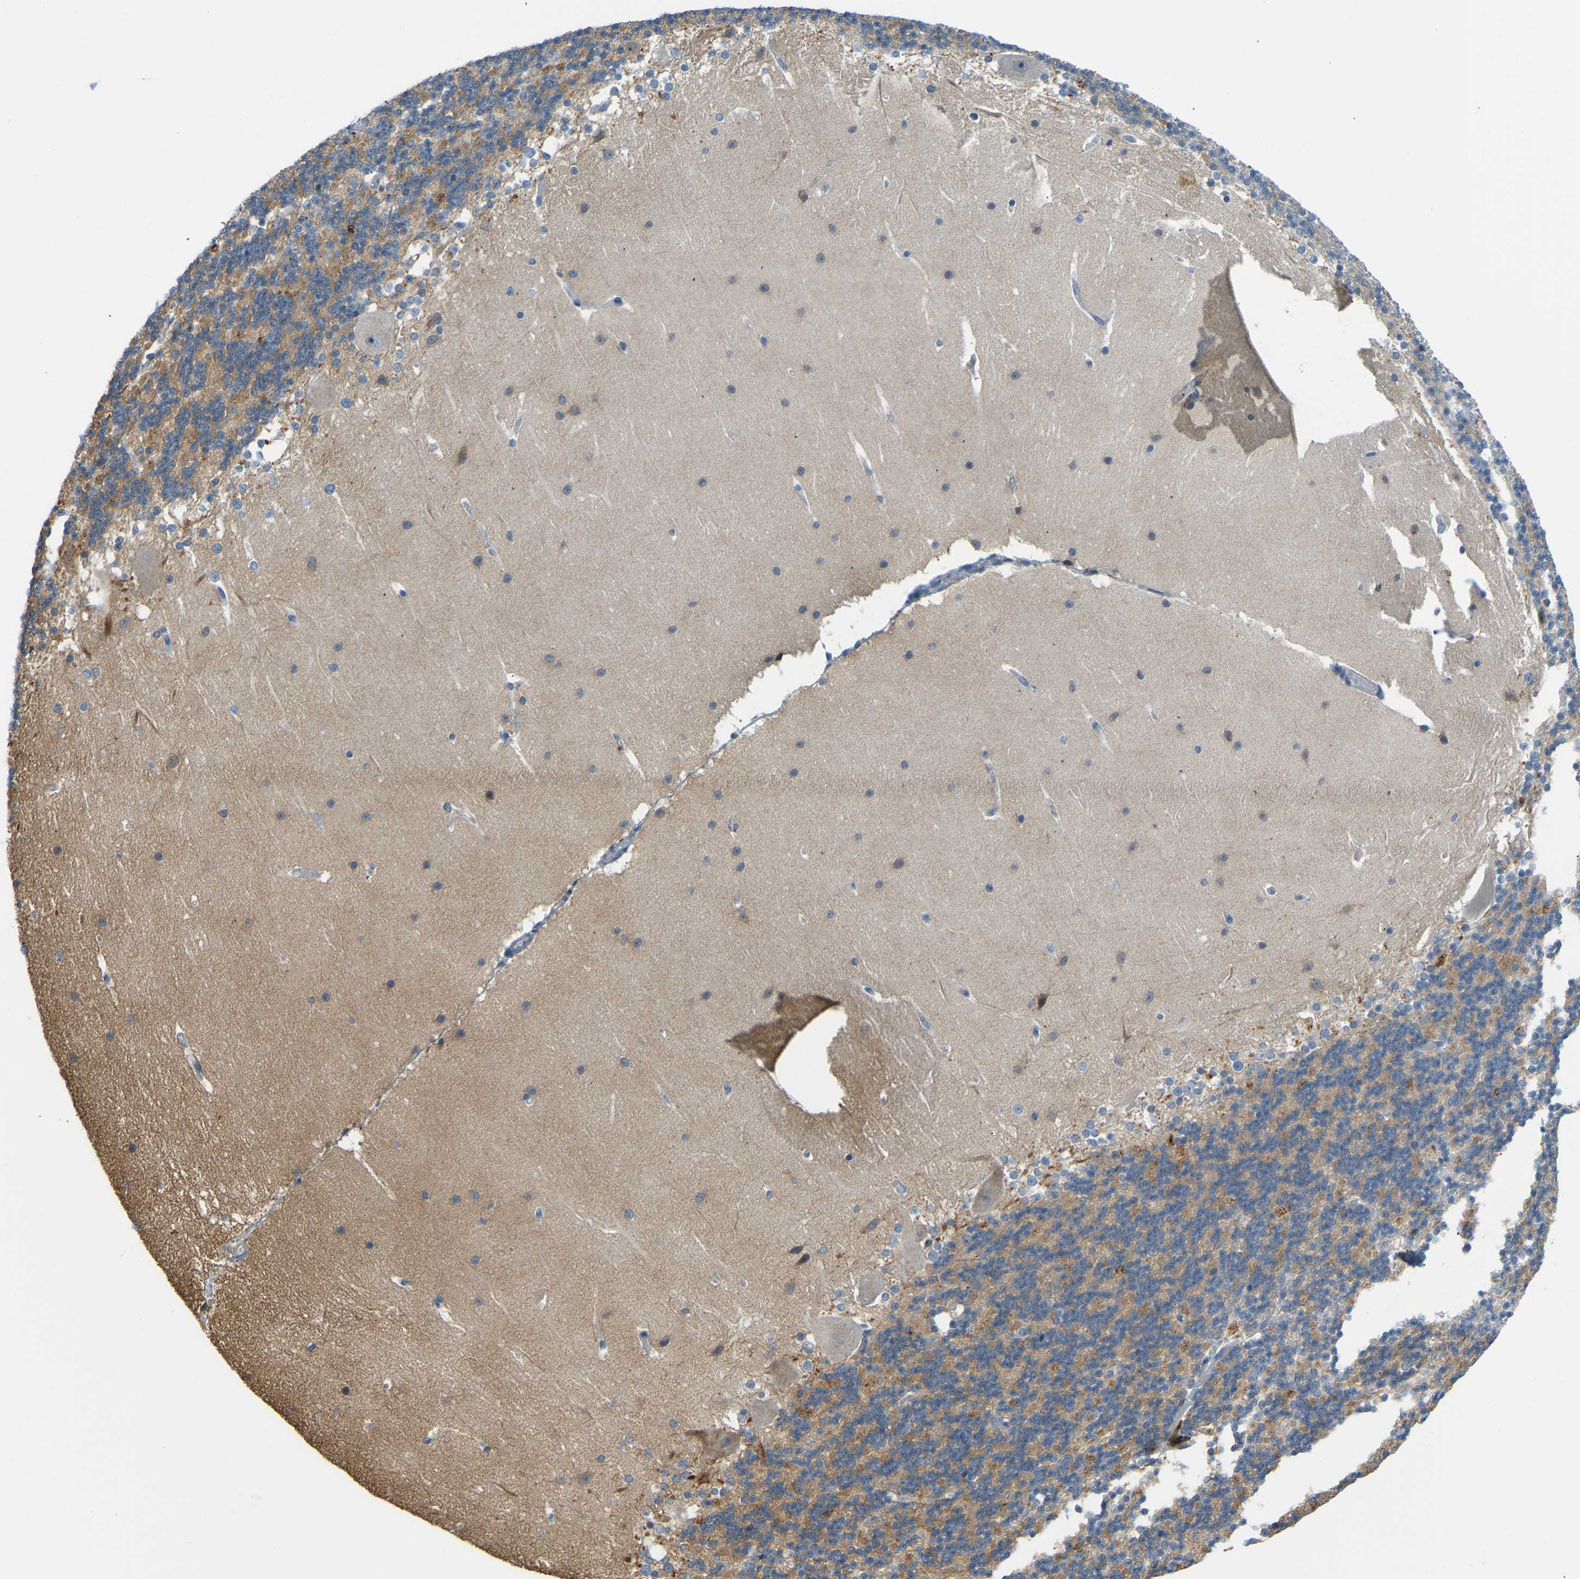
{"staining": {"intensity": "moderate", "quantity": ">75%", "location": "cytoplasmic/membranous"}, "tissue": "cerebellum", "cell_type": "Cells in granular layer", "image_type": "normal", "snomed": [{"axis": "morphology", "description": "Normal tissue, NOS"}, {"axis": "topography", "description": "Cerebellum"}], "caption": "Cerebellum was stained to show a protein in brown. There is medium levels of moderate cytoplasmic/membranous staining in approximately >75% of cells in granular layer. (DAB (3,3'-diaminobenzidine) IHC with brightfield microscopy, high magnification).", "gene": "NME8", "patient": {"sex": "female", "age": 19}}